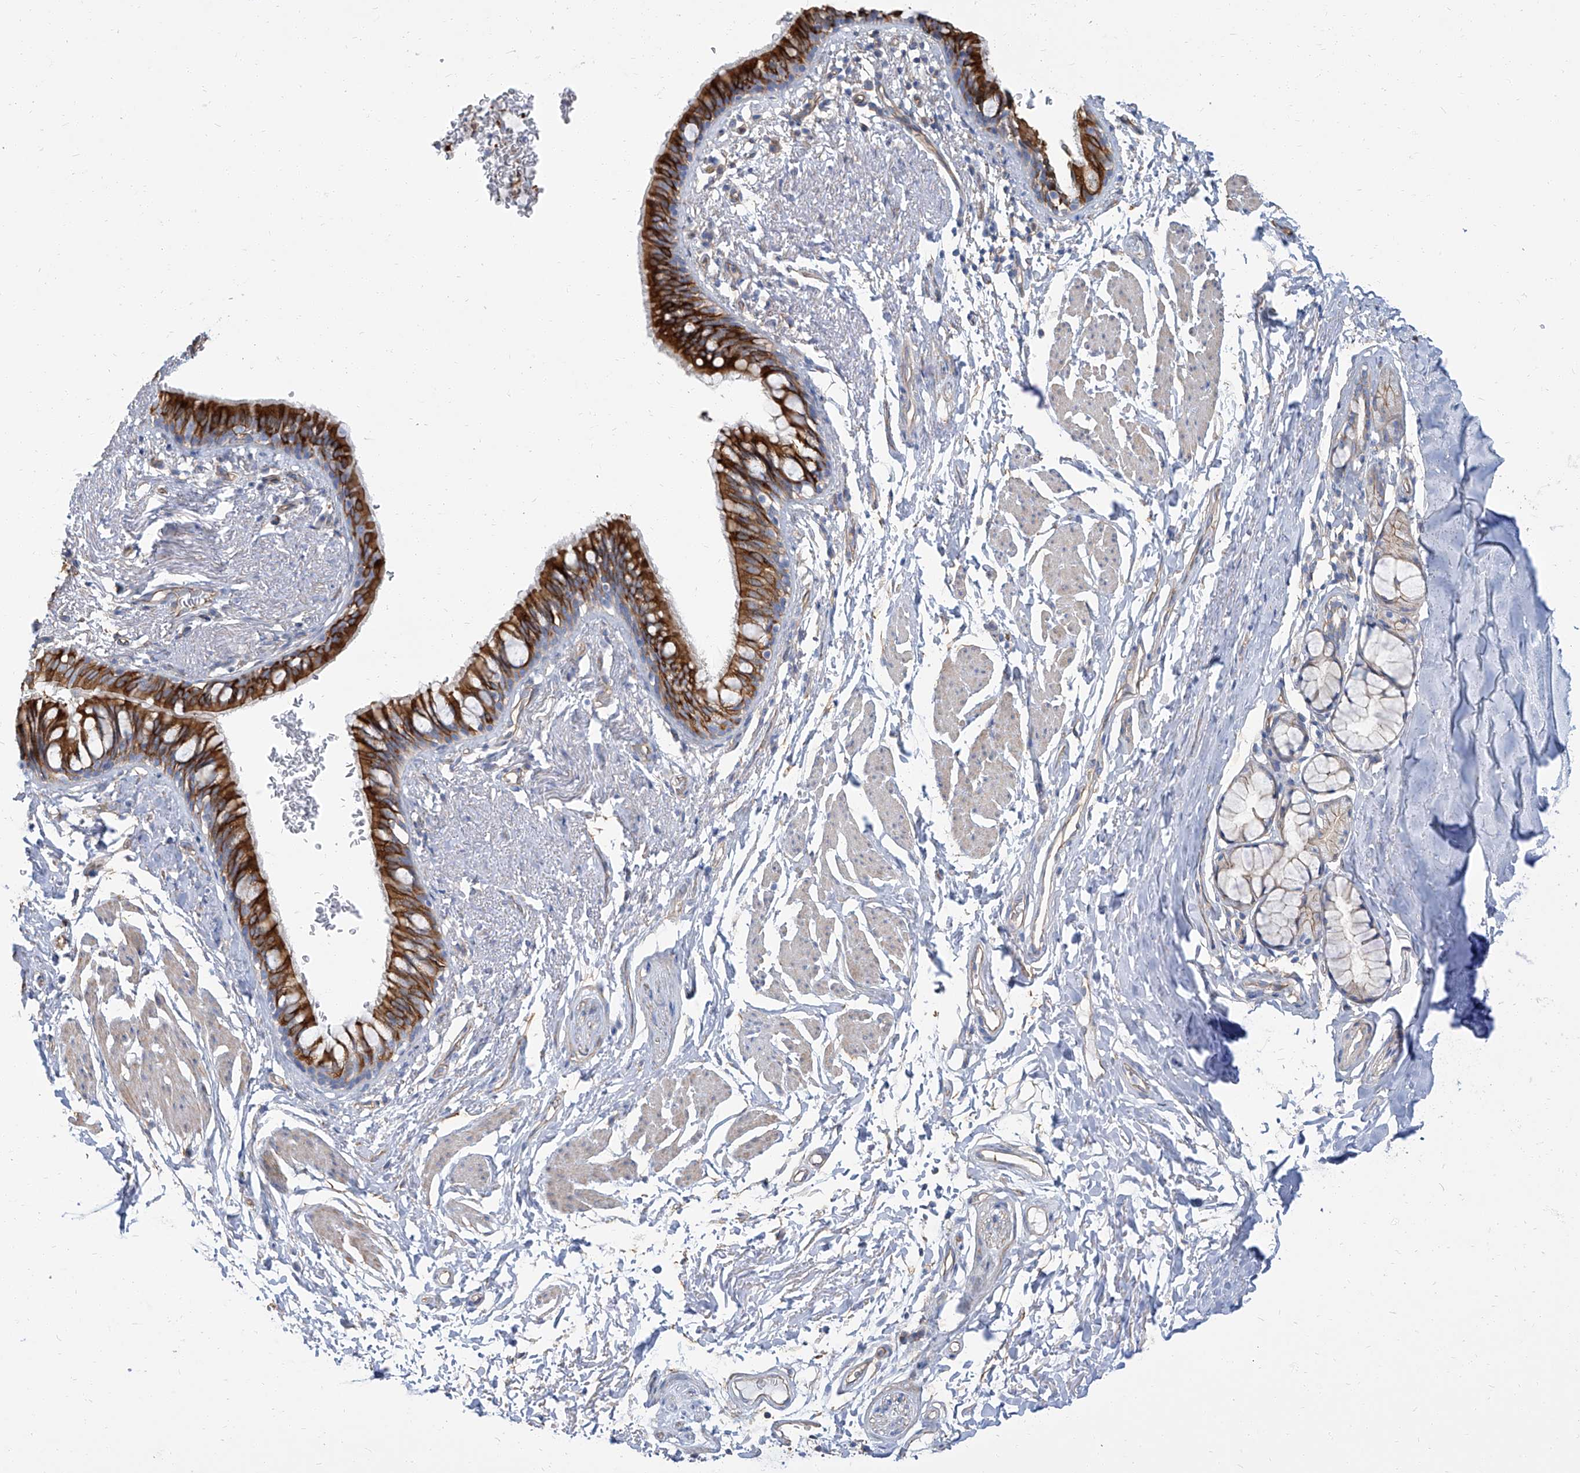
{"staining": {"intensity": "strong", "quantity": "25%-75%", "location": "cytoplasmic/membranous"}, "tissue": "bronchus", "cell_type": "Respiratory epithelial cells", "image_type": "normal", "snomed": [{"axis": "morphology", "description": "Normal tissue, NOS"}, {"axis": "topography", "description": "Cartilage tissue"}, {"axis": "topography", "description": "Bronchus"}], "caption": "Immunohistochemical staining of benign human bronchus exhibits 25%-75% levels of strong cytoplasmic/membranous protein expression in about 25%-75% of respiratory epithelial cells. The protein is shown in brown color, while the nuclei are stained blue.", "gene": "TXLNB", "patient": {"sex": "female", "age": 36}}